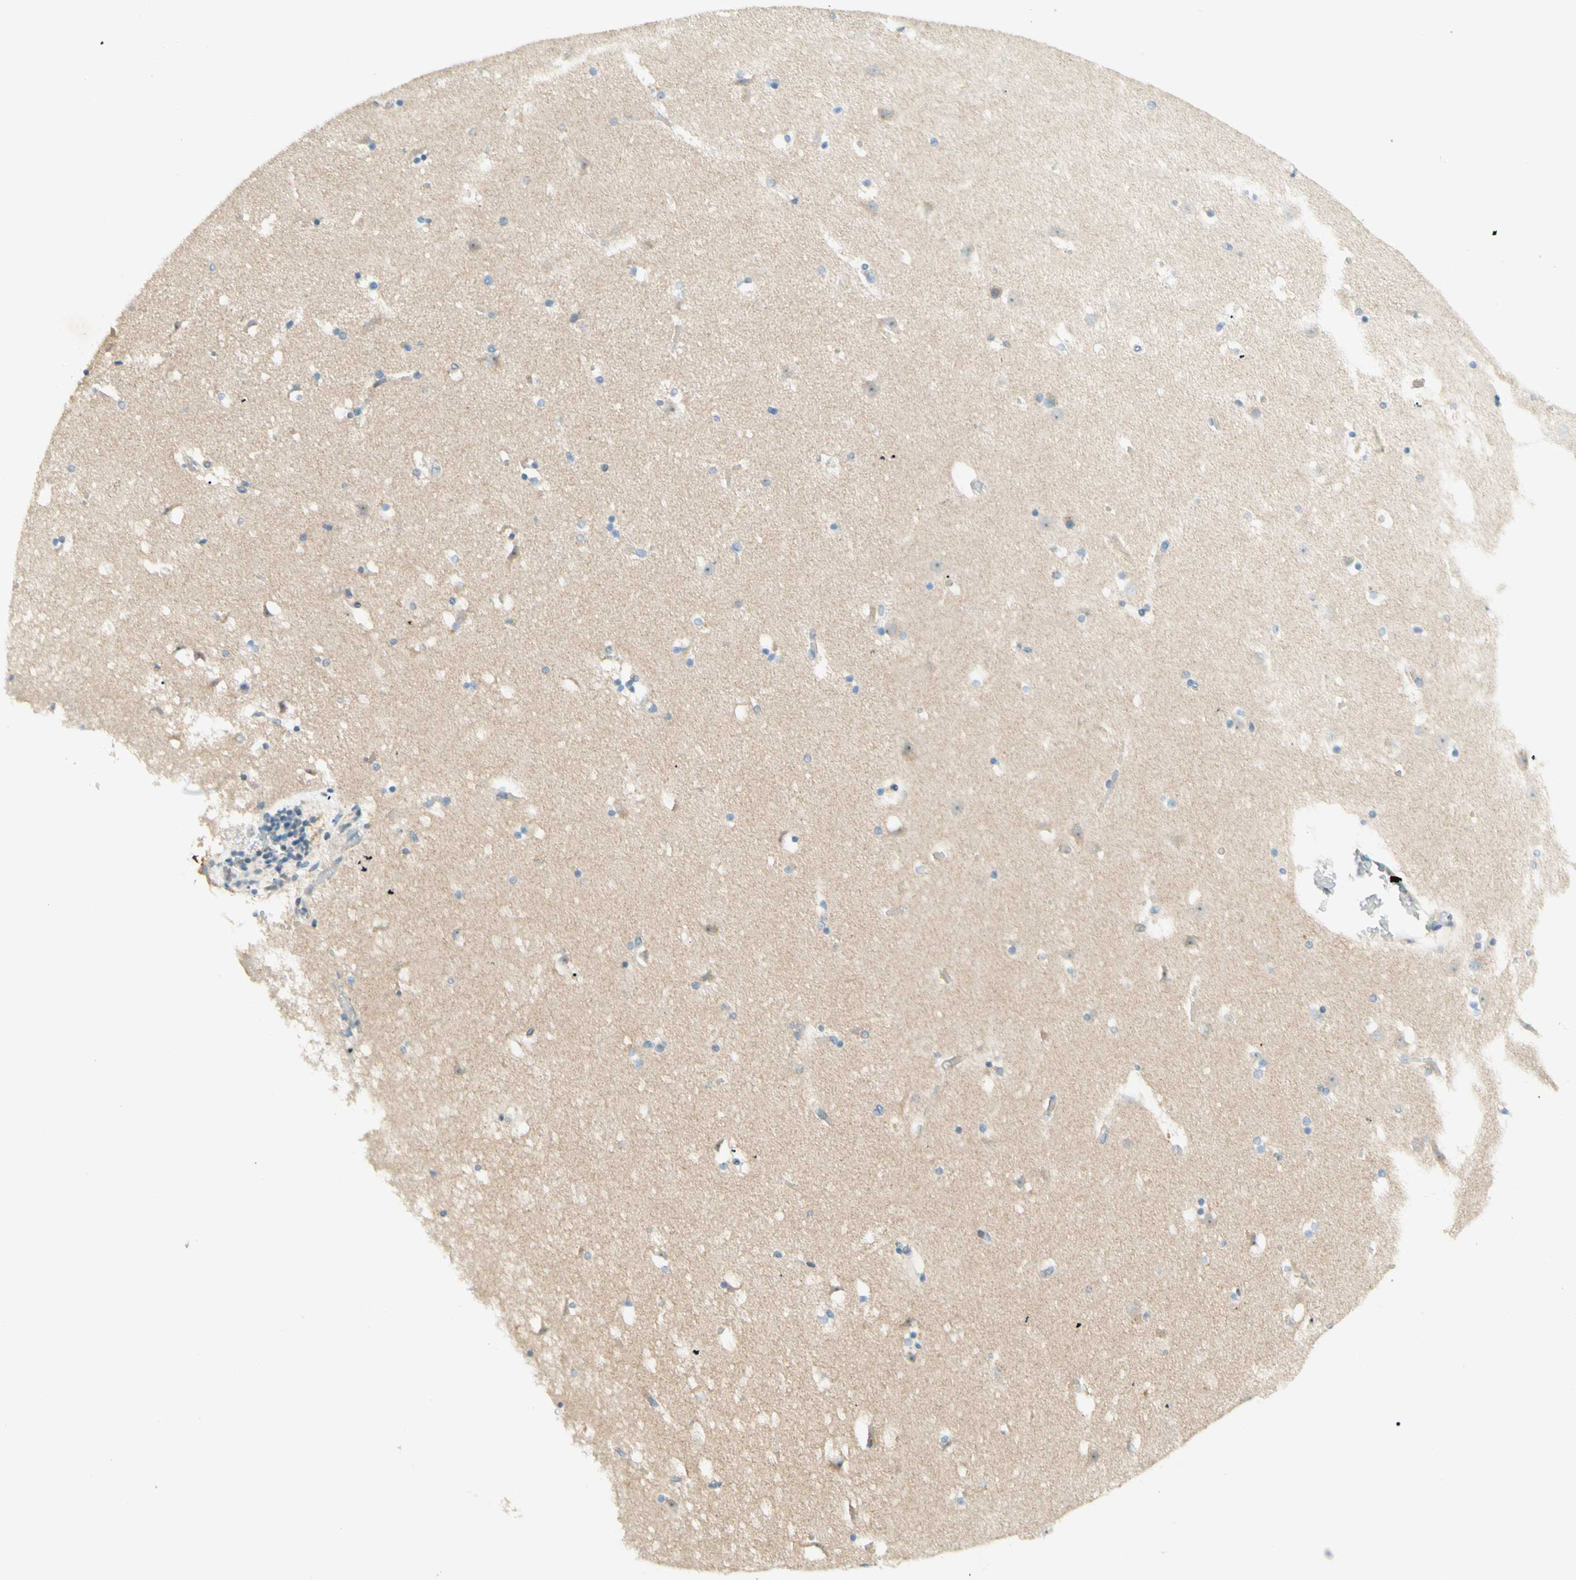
{"staining": {"intensity": "negative", "quantity": "none", "location": "none"}, "tissue": "caudate", "cell_type": "Glial cells", "image_type": "normal", "snomed": [{"axis": "morphology", "description": "Normal tissue, NOS"}, {"axis": "topography", "description": "Lateral ventricle wall"}], "caption": "Immunohistochemistry (IHC) micrograph of benign caudate: caudate stained with DAB shows no significant protein staining in glial cells. (Brightfield microscopy of DAB (3,3'-diaminobenzidine) immunohistochemistry at high magnification).", "gene": "PROM1", "patient": {"sex": "male", "age": 45}}